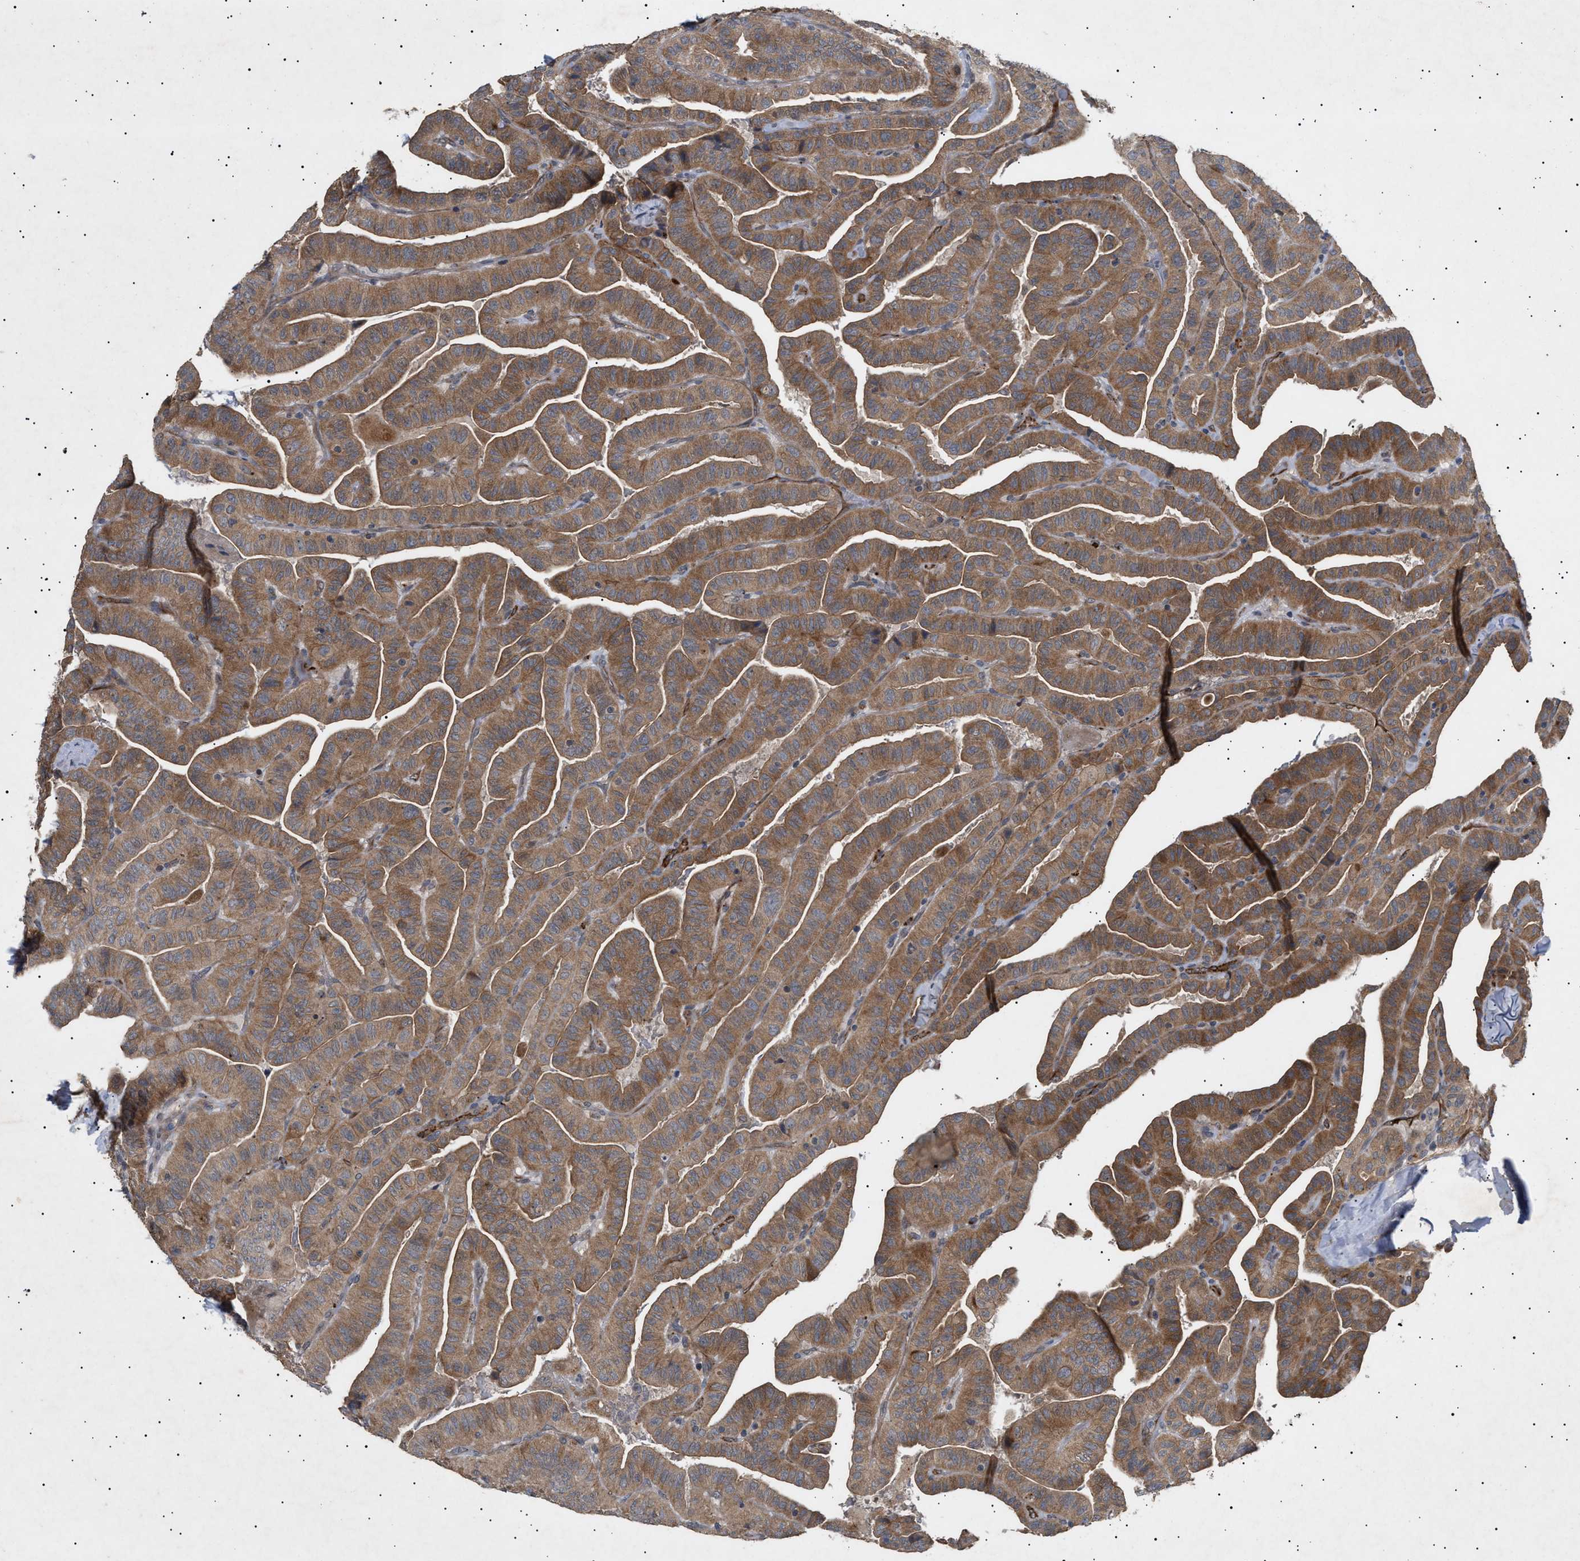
{"staining": {"intensity": "moderate", "quantity": ">75%", "location": "cytoplasmic/membranous"}, "tissue": "thyroid cancer", "cell_type": "Tumor cells", "image_type": "cancer", "snomed": [{"axis": "morphology", "description": "Papillary adenocarcinoma, NOS"}, {"axis": "topography", "description": "Thyroid gland"}], "caption": "A brown stain highlights moderate cytoplasmic/membranous positivity of a protein in thyroid papillary adenocarcinoma tumor cells.", "gene": "SIRT5", "patient": {"sex": "male", "age": 77}}